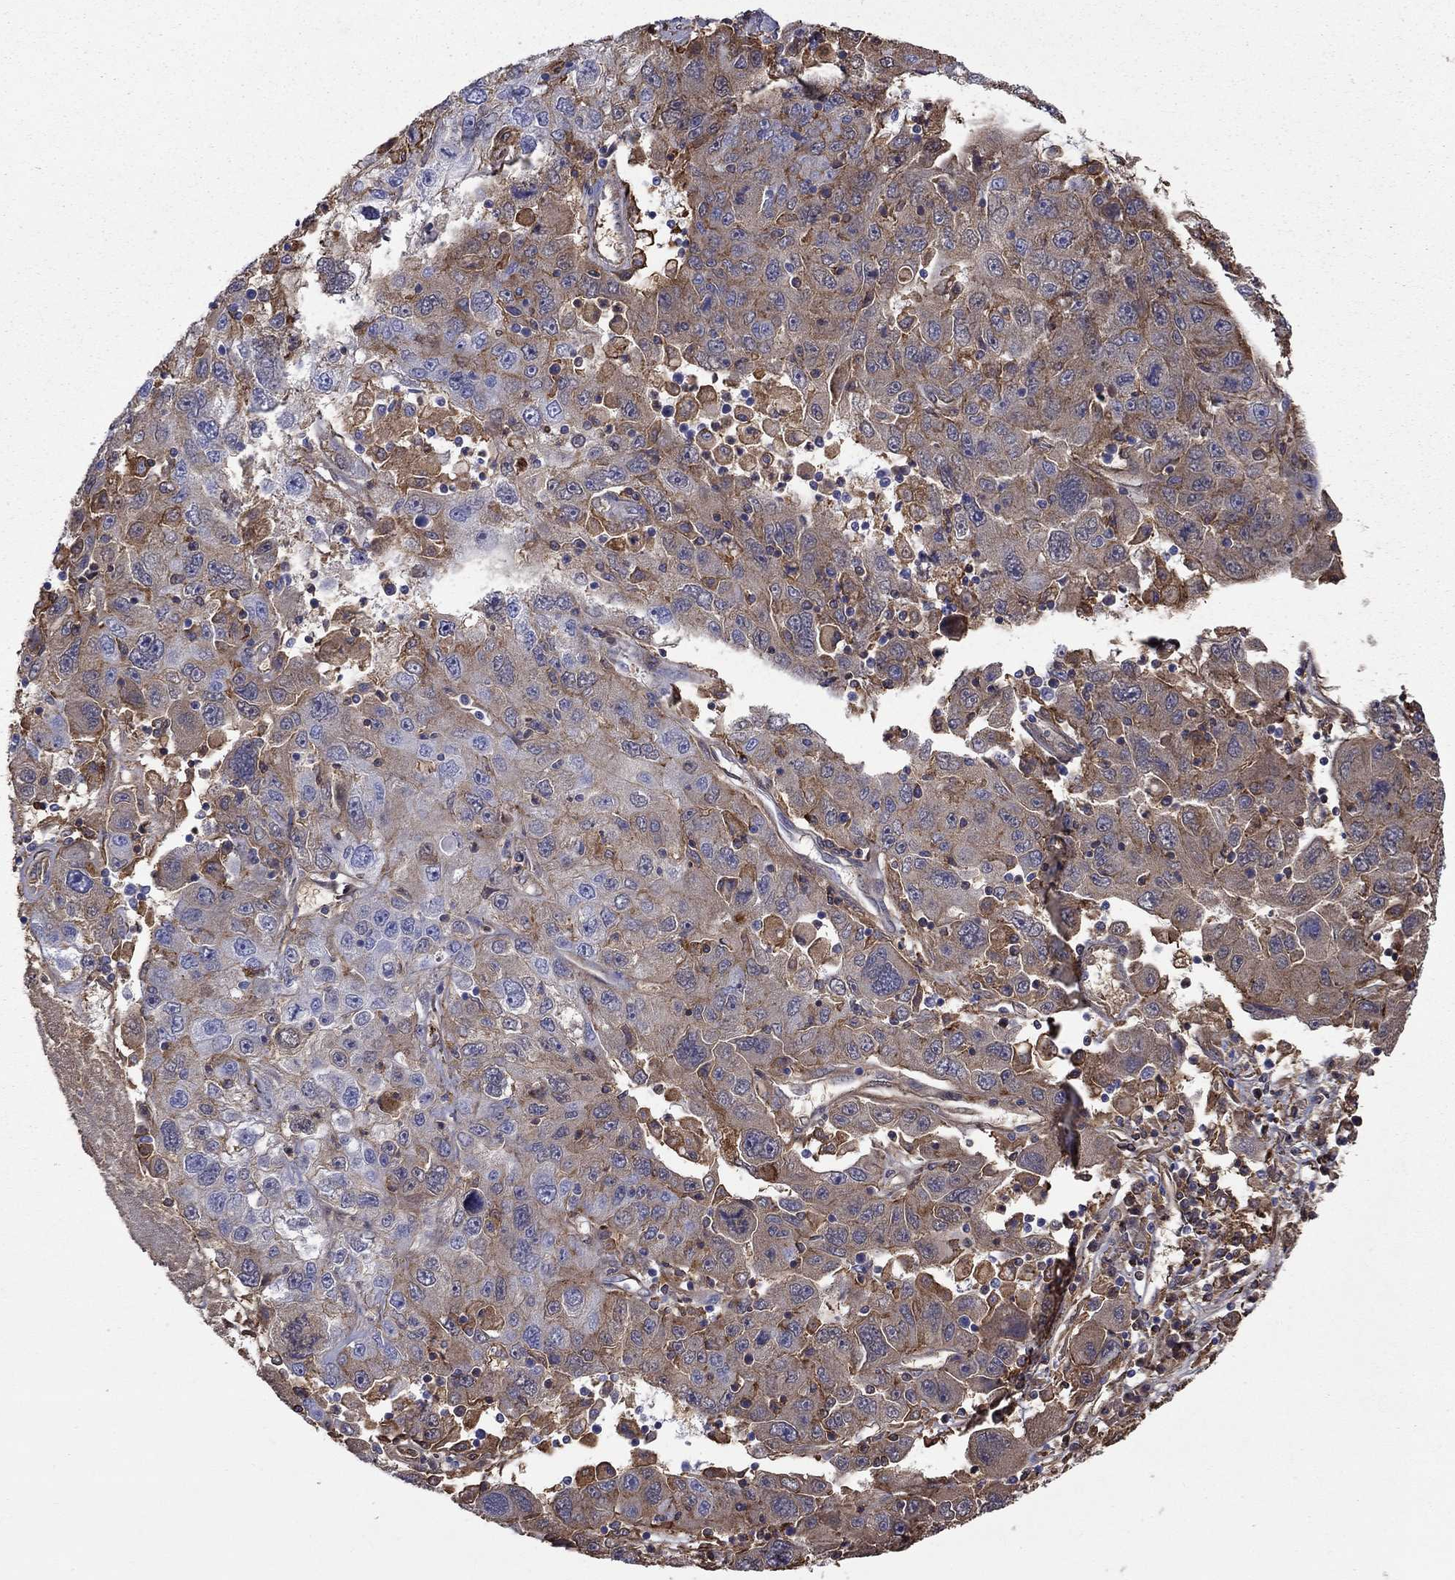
{"staining": {"intensity": "moderate", "quantity": "25%-75%", "location": "cytoplasmic/membranous"}, "tissue": "stomach cancer", "cell_type": "Tumor cells", "image_type": "cancer", "snomed": [{"axis": "morphology", "description": "Adenocarcinoma, NOS"}, {"axis": "topography", "description": "Stomach"}], "caption": "About 25%-75% of tumor cells in human stomach cancer (adenocarcinoma) demonstrate moderate cytoplasmic/membranous protein expression as visualized by brown immunohistochemical staining.", "gene": "HPX", "patient": {"sex": "male", "age": 56}}